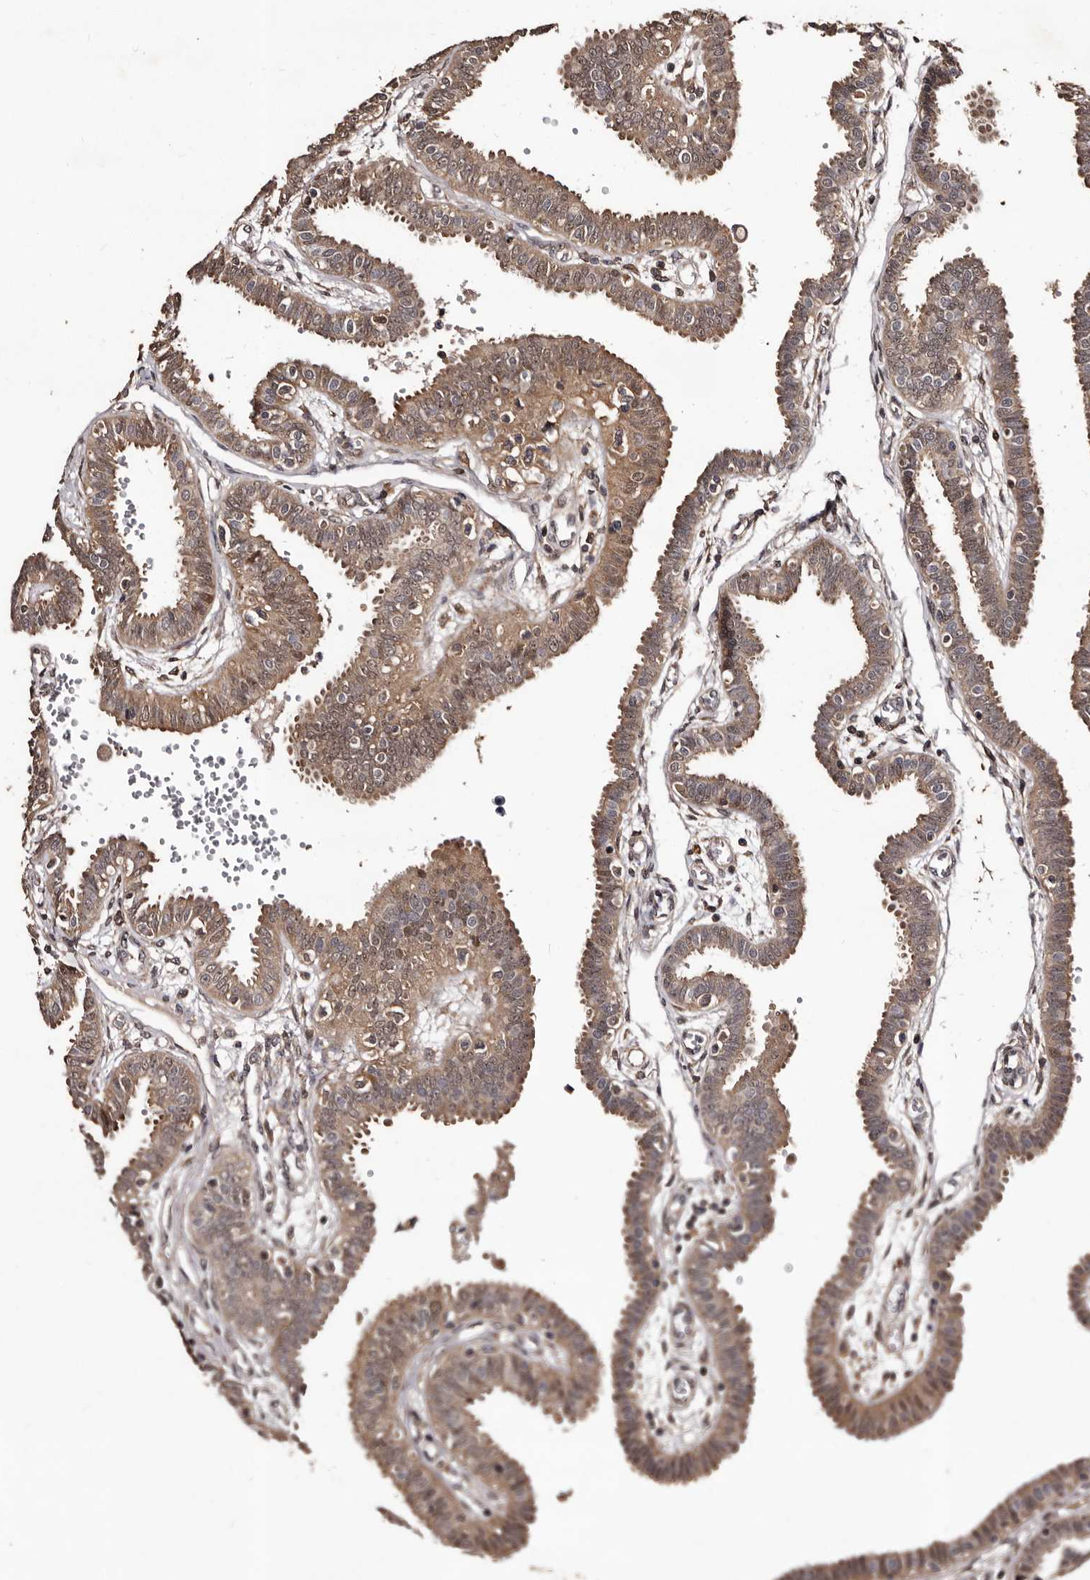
{"staining": {"intensity": "moderate", "quantity": ">75%", "location": "cytoplasmic/membranous,nuclear"}, "tissue": "fallopian tube", "cell_type": "Glandular cells", "image_type": "normal", "snomed": [{"axis": "morphology", "description": "Normal tissue, NOS"}, {"axis": "topography", "description": "Fallopian tube"}], "caption": "Moderate cytoplasmic/membranous,nuclear protein staining is identified in about >75% of glandular cells in fallopian tube.", "gene": "MKRN3", "patient": {"sex": "female", "age": 32}}